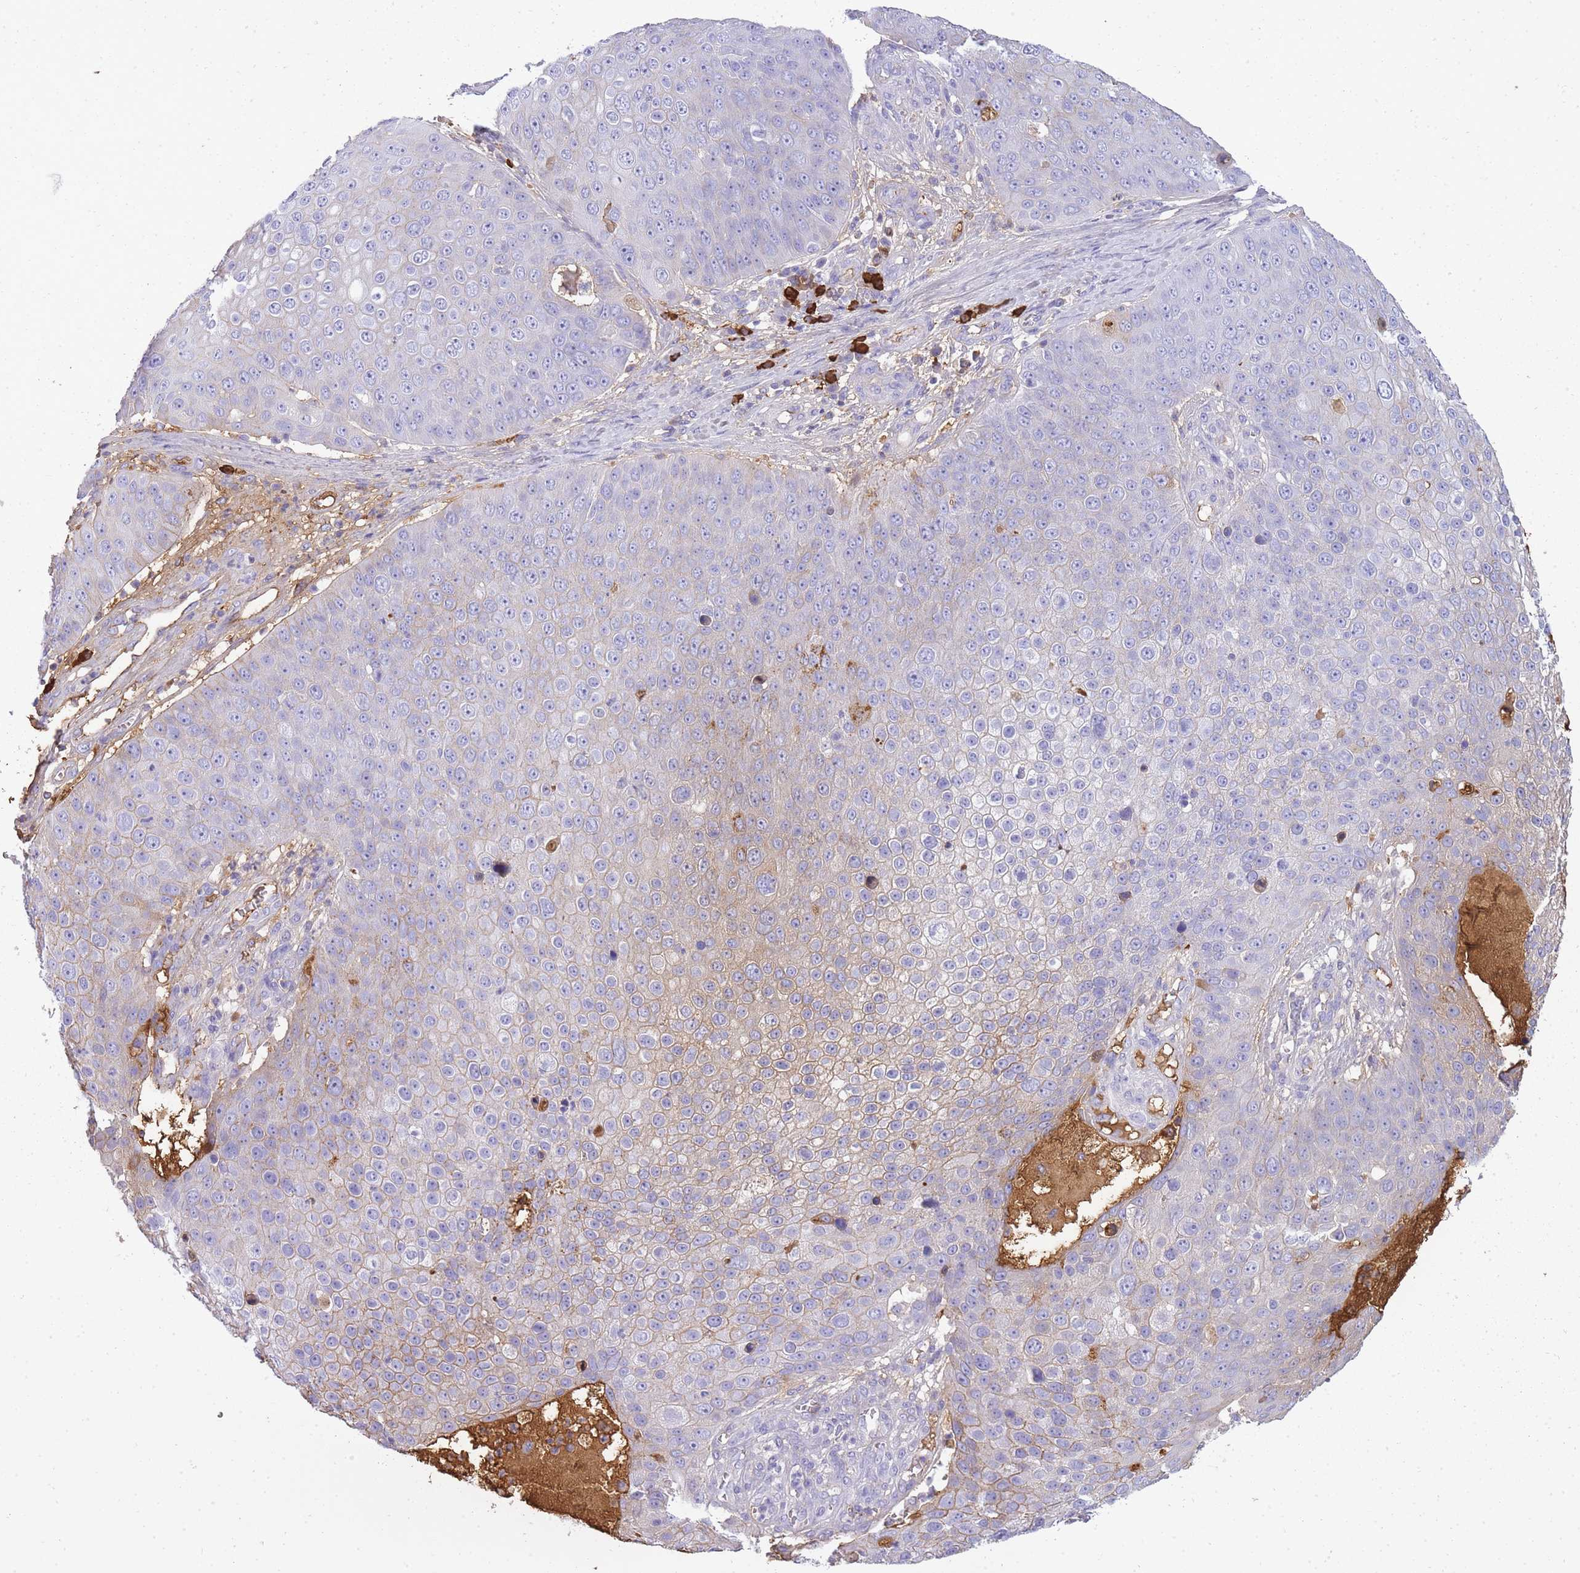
{"staining": {"intensity": "moderate", "quantity": "<25%", "location": "cytoplasmic/membranous"}, "tissue": "skin cancer", "cell_type": "Tumor cells", "image_type": "cancer", "snomed": [{"axis": "morphology", "description": "Squamous cell carcinoma, NOS"}, {"axis": "topography", "description": "Skin"}], "caption": "Protein analysis of skin squamous cell carcinoma tissue displays moderate cytoplasmic/membranous expression in approximately <25% of tumor cells.", "gene": "IGKV1D-42", "patient": {"sex": "male", "age": 71}}